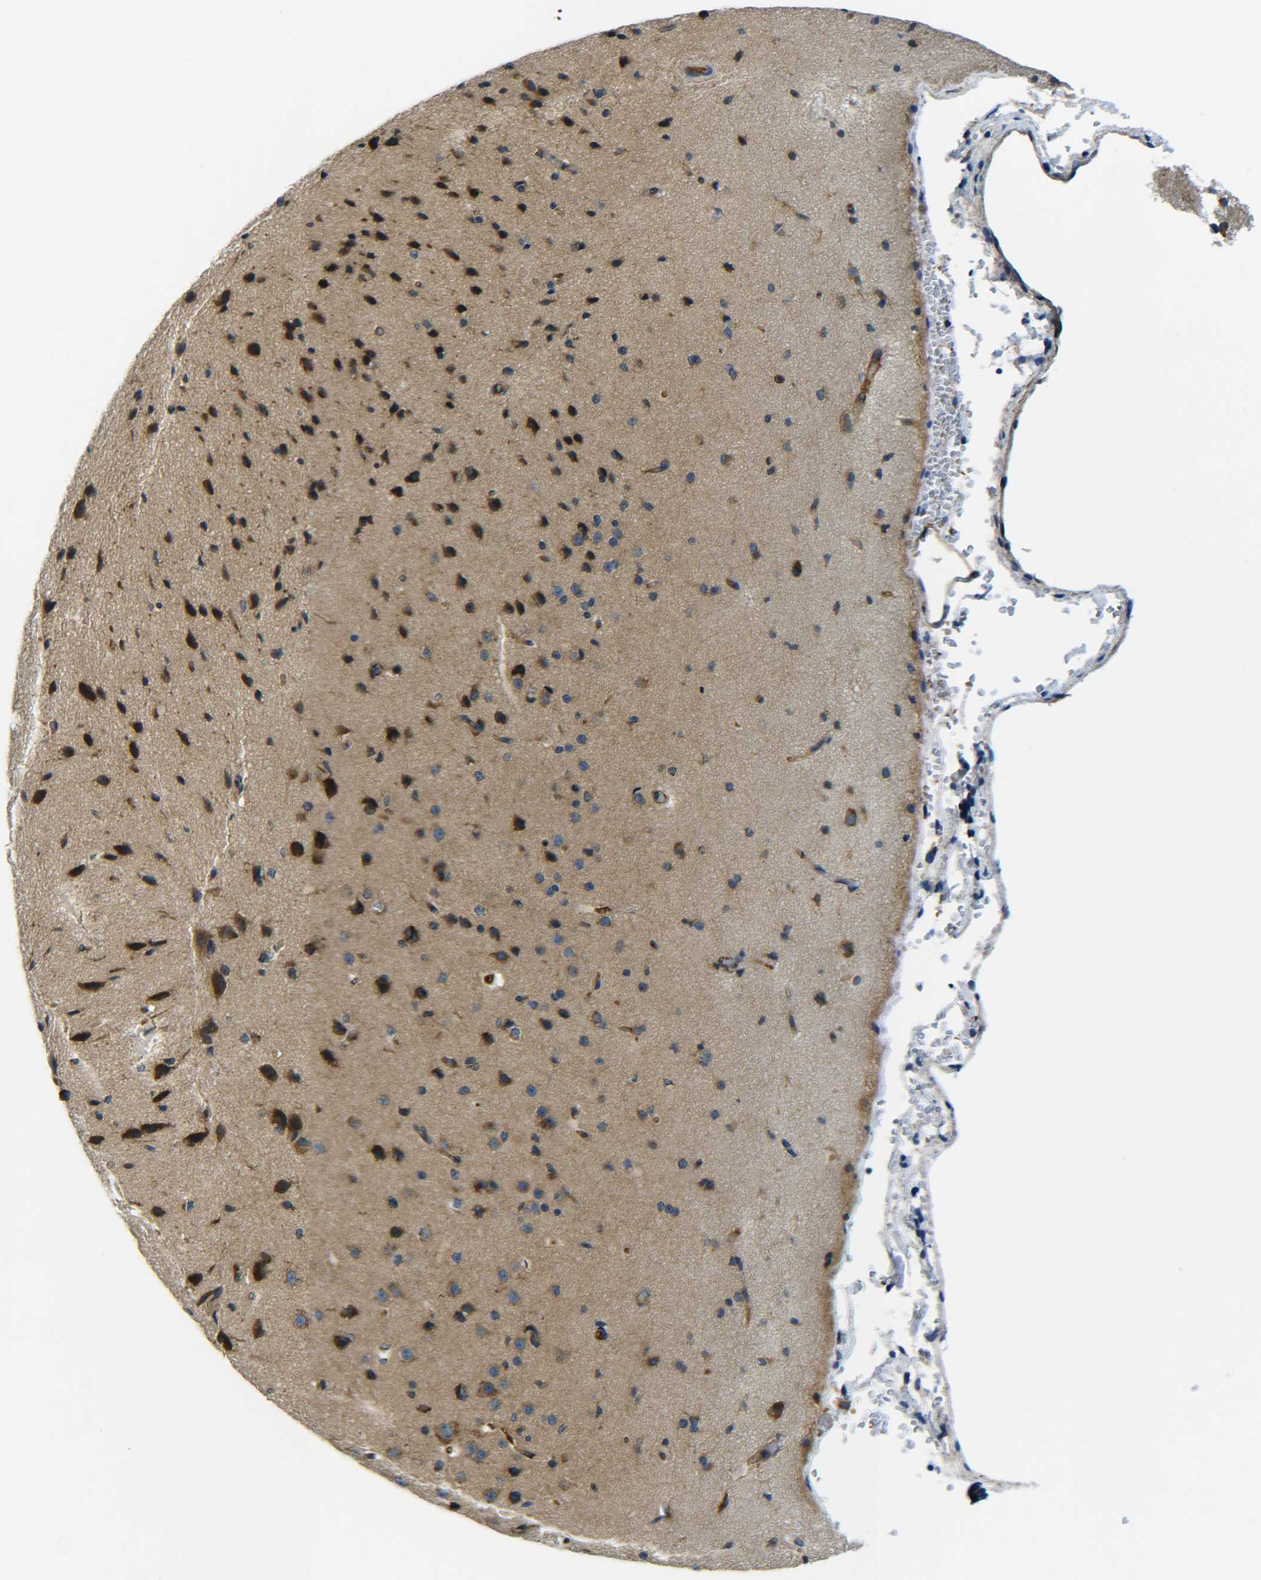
{"staining": {"intensity": "moderate", "quantity": ">75%", "location": "cytoplasmic/membranous"}, "tissue": "cerebral cortex", "cell_type": "Endothelial cells", "image_type": "normal", "snomed": [{"axis": "morphology", "description": "Normal tissue, NOS"}, {"axis": "morphology", "description": "Developmental malformation"}, {"axis": "topography", "description": "Cerebral cortex"}], "caption": "Moderate cytoplasmic/membranous staining is seen in approximately >75% of endothelial cells in unremarkable cerebral cortex.", "gene": "PREB", "patient": {"sex": "female", "age": 30}}